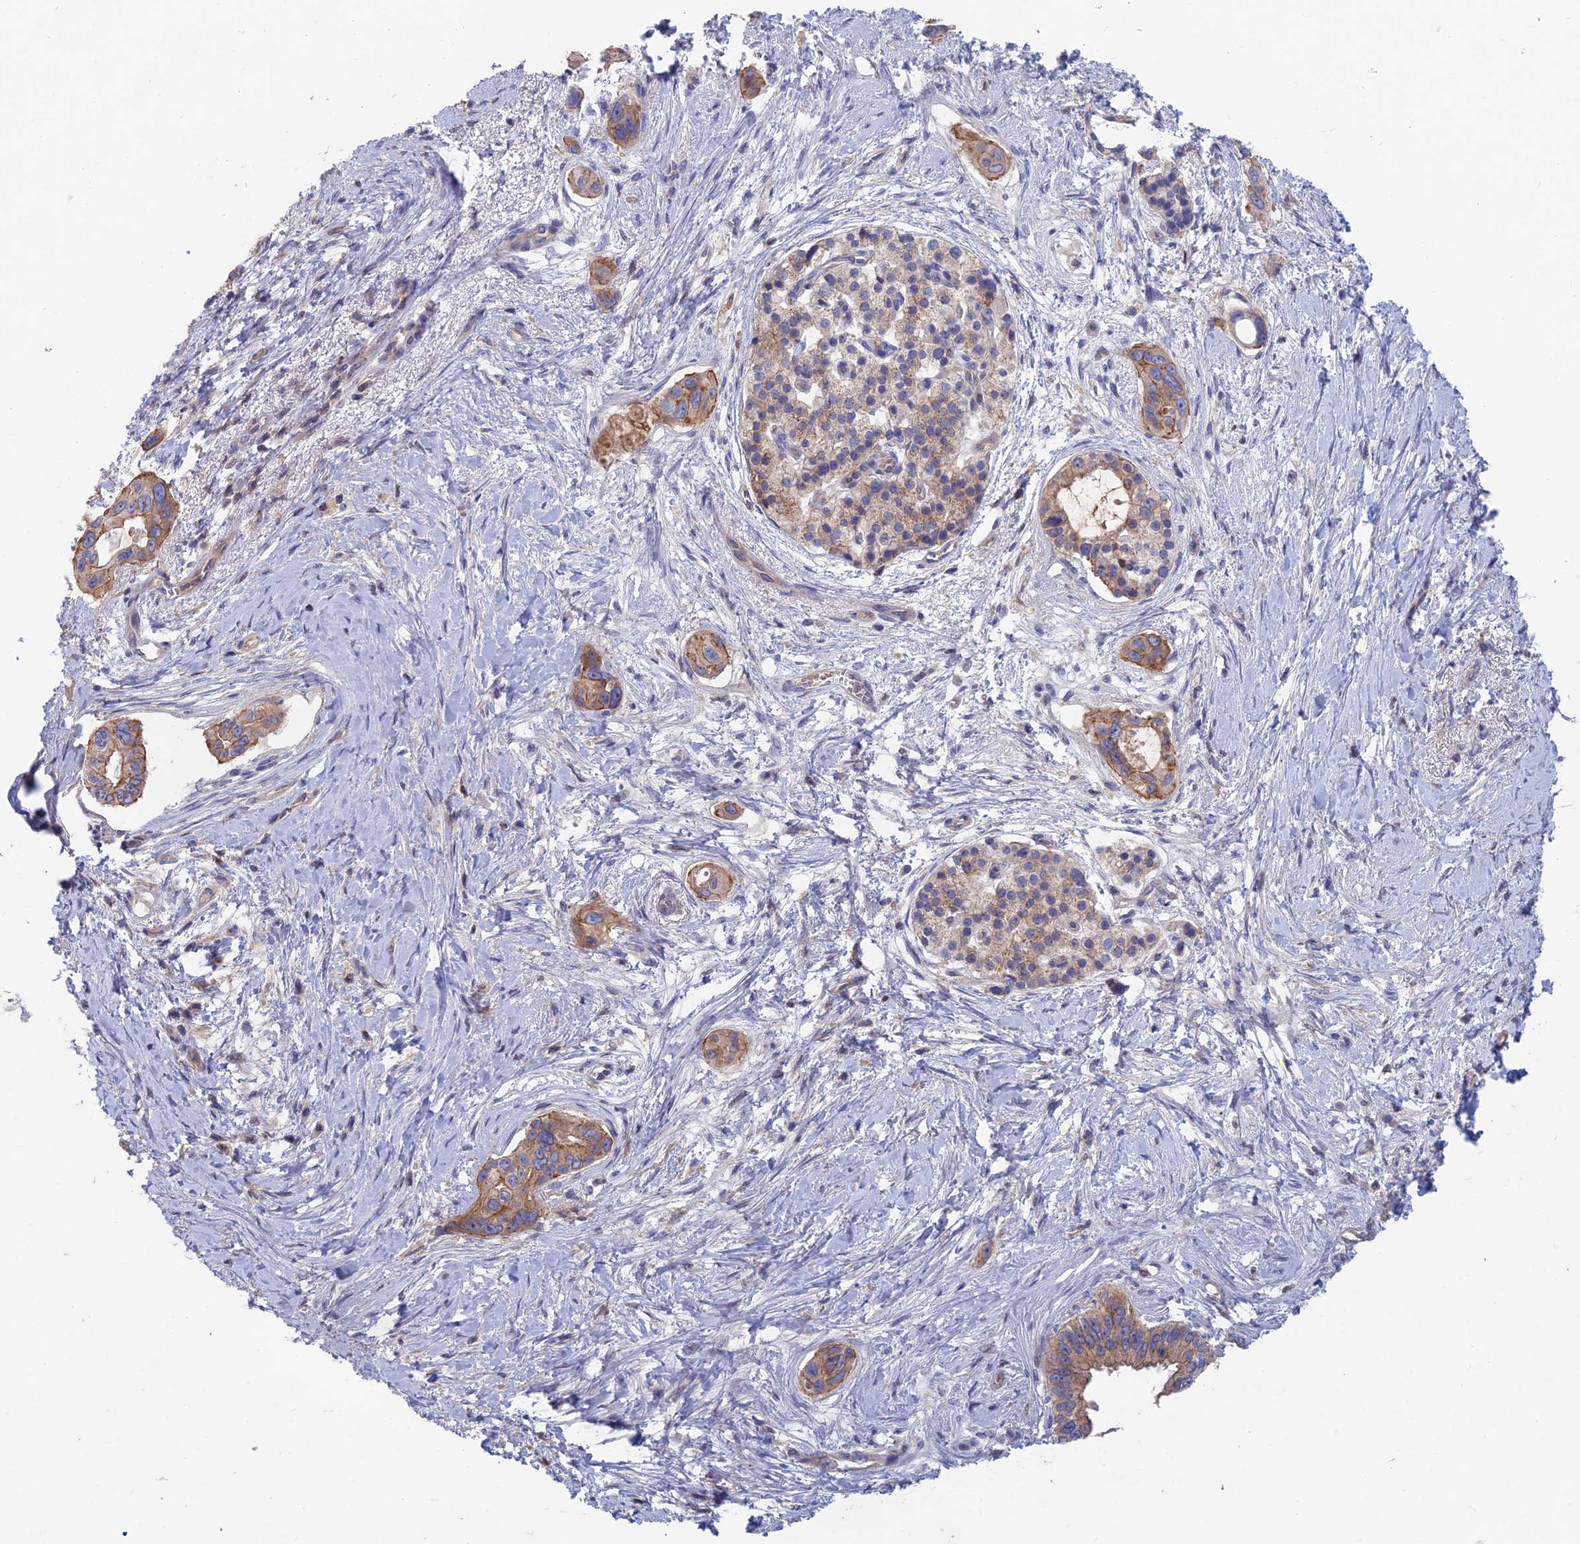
{"staining": {"intensity": "moderate", "quantity": ">75%", "location": "cytoplasmic/membranous"}, "tissue": "pancreatic cancer", "cell_type": "Tumor cells", "image_type": "cancer", "snomed": [{"axis": "morphology", "description": "Adenocarcinoma, NOS"}, {"axis": "topography", "description": "Pancreas"}], "caption": "A brown stain labels moderate cytoplasmic/membranous staining of a protein in pancreatic cancer (adenocarcinoma) tumor cells. The staining was performed using DAB to visualize the protein expression in brown, while the nuclei were stained in blue with hematoxylin (Magnification: 20x).", "gene": "USP37", "patient": {"sex": "male", "age": 72}}